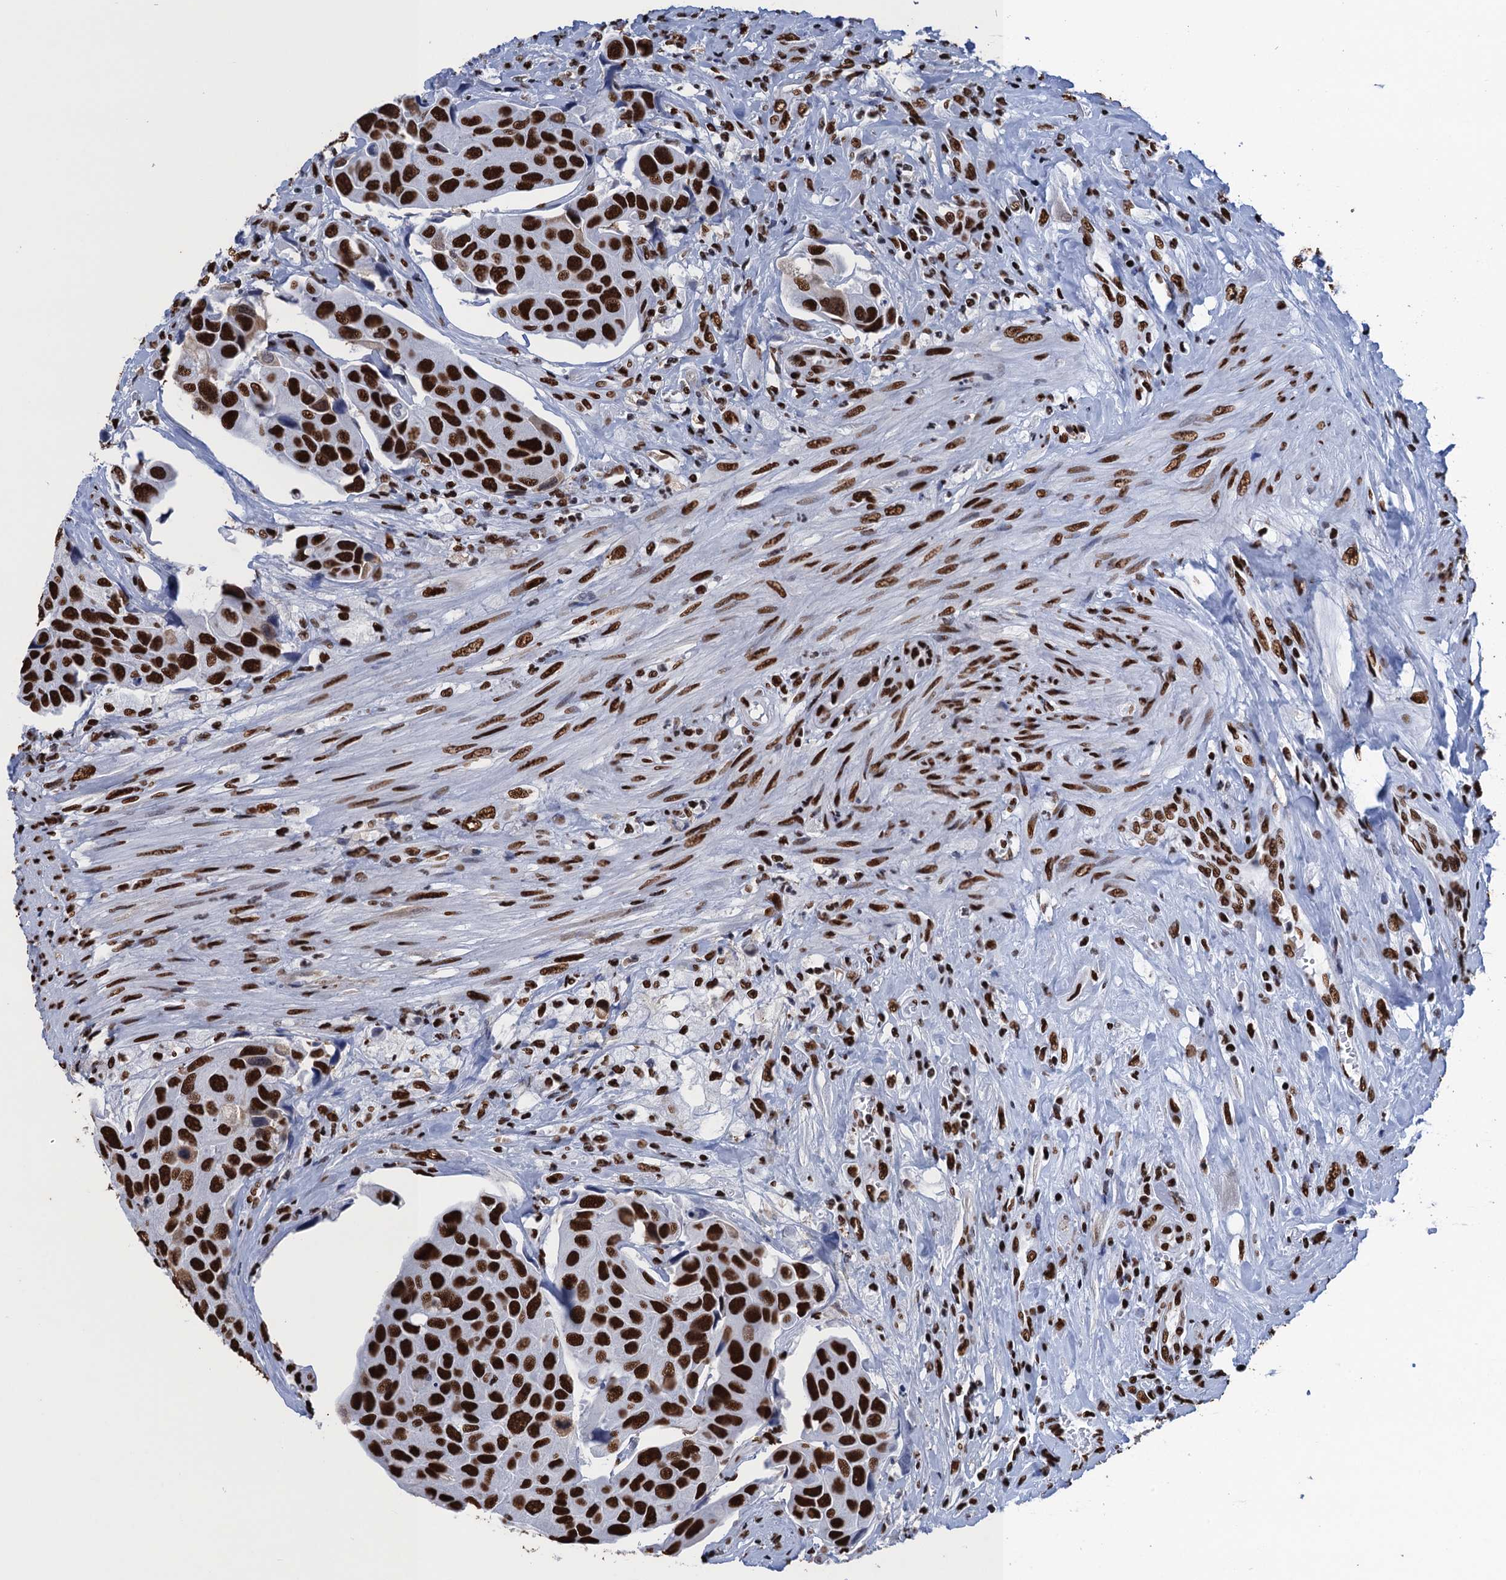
{"staining": {"intensity": "strong", "quantity": ">75%", "location": "nuclear"}, "tissue": "urothelial cancer", "cell_type": "Tumor cells", "image_type": "cancer", "snomed": [{"axis": "morphology", "description": "Urothelial carcinoma, High grade"}, {"axis": "topography", "description": "Urinary bladder"}], "caption": "Protein positivity by IHC reveals strong nuclear expression in about >75% of tumor cells in high-grade urothelial carcinoma.", "gene": "UBA2", "patient": {"sex": "male", "age": 74}}